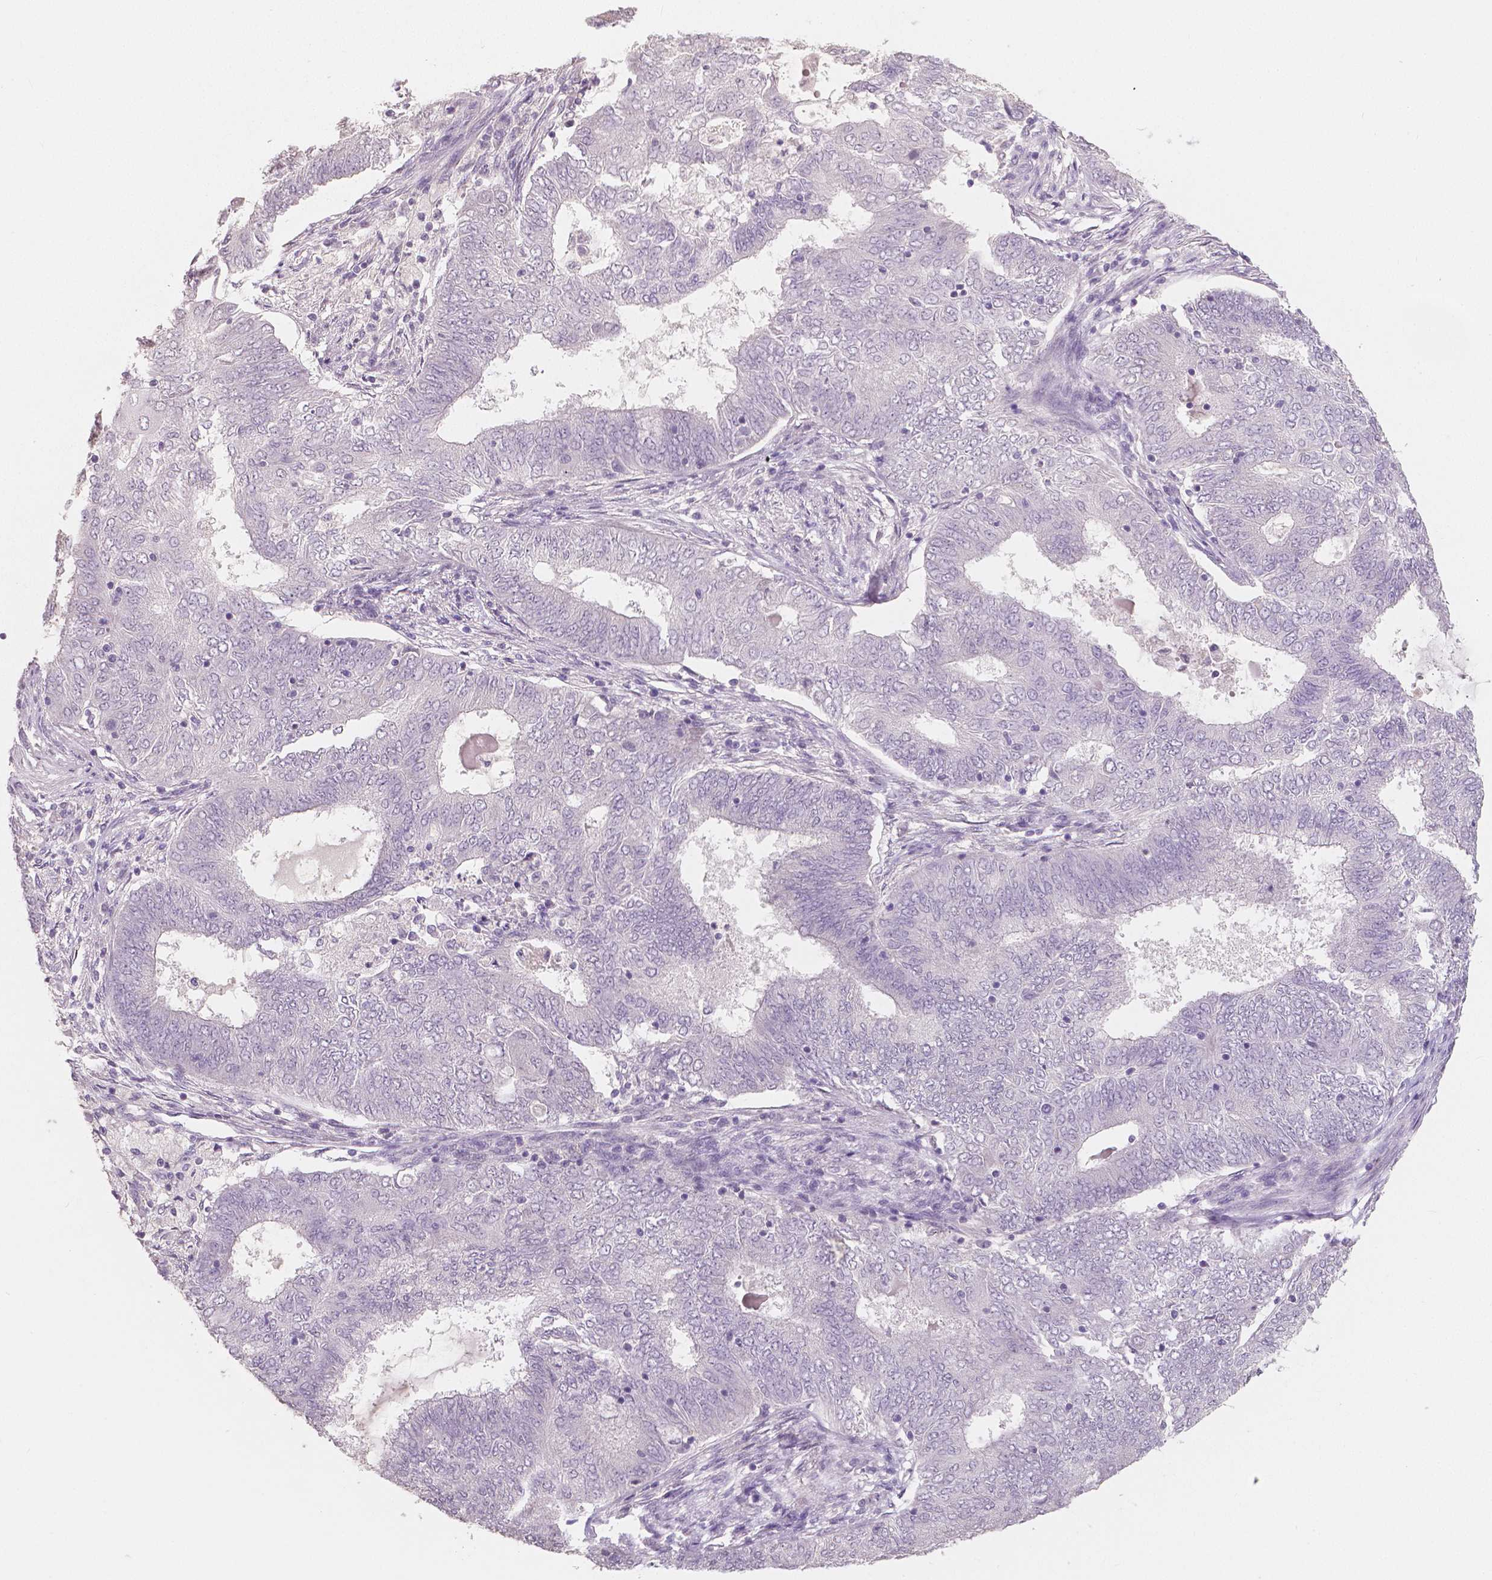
{"staining": {"intensity": "negative", "quantity": "none", "location": "none"}, "tissue": "endometrial cancer", "cell_type": "Tumor cells", "image_type": "cancer", "snomed": [{"axis": "morphology", "description": "Adenocarcinoma, NOS"}, {"axis": "topography", "description": "Endometrium"}], "caption": "Endometrial cancer stained for a protein using IHC reveals no positivity tumor cells.", "gene": "APOA4", "patient": {"sex": "female", "age": 62}}